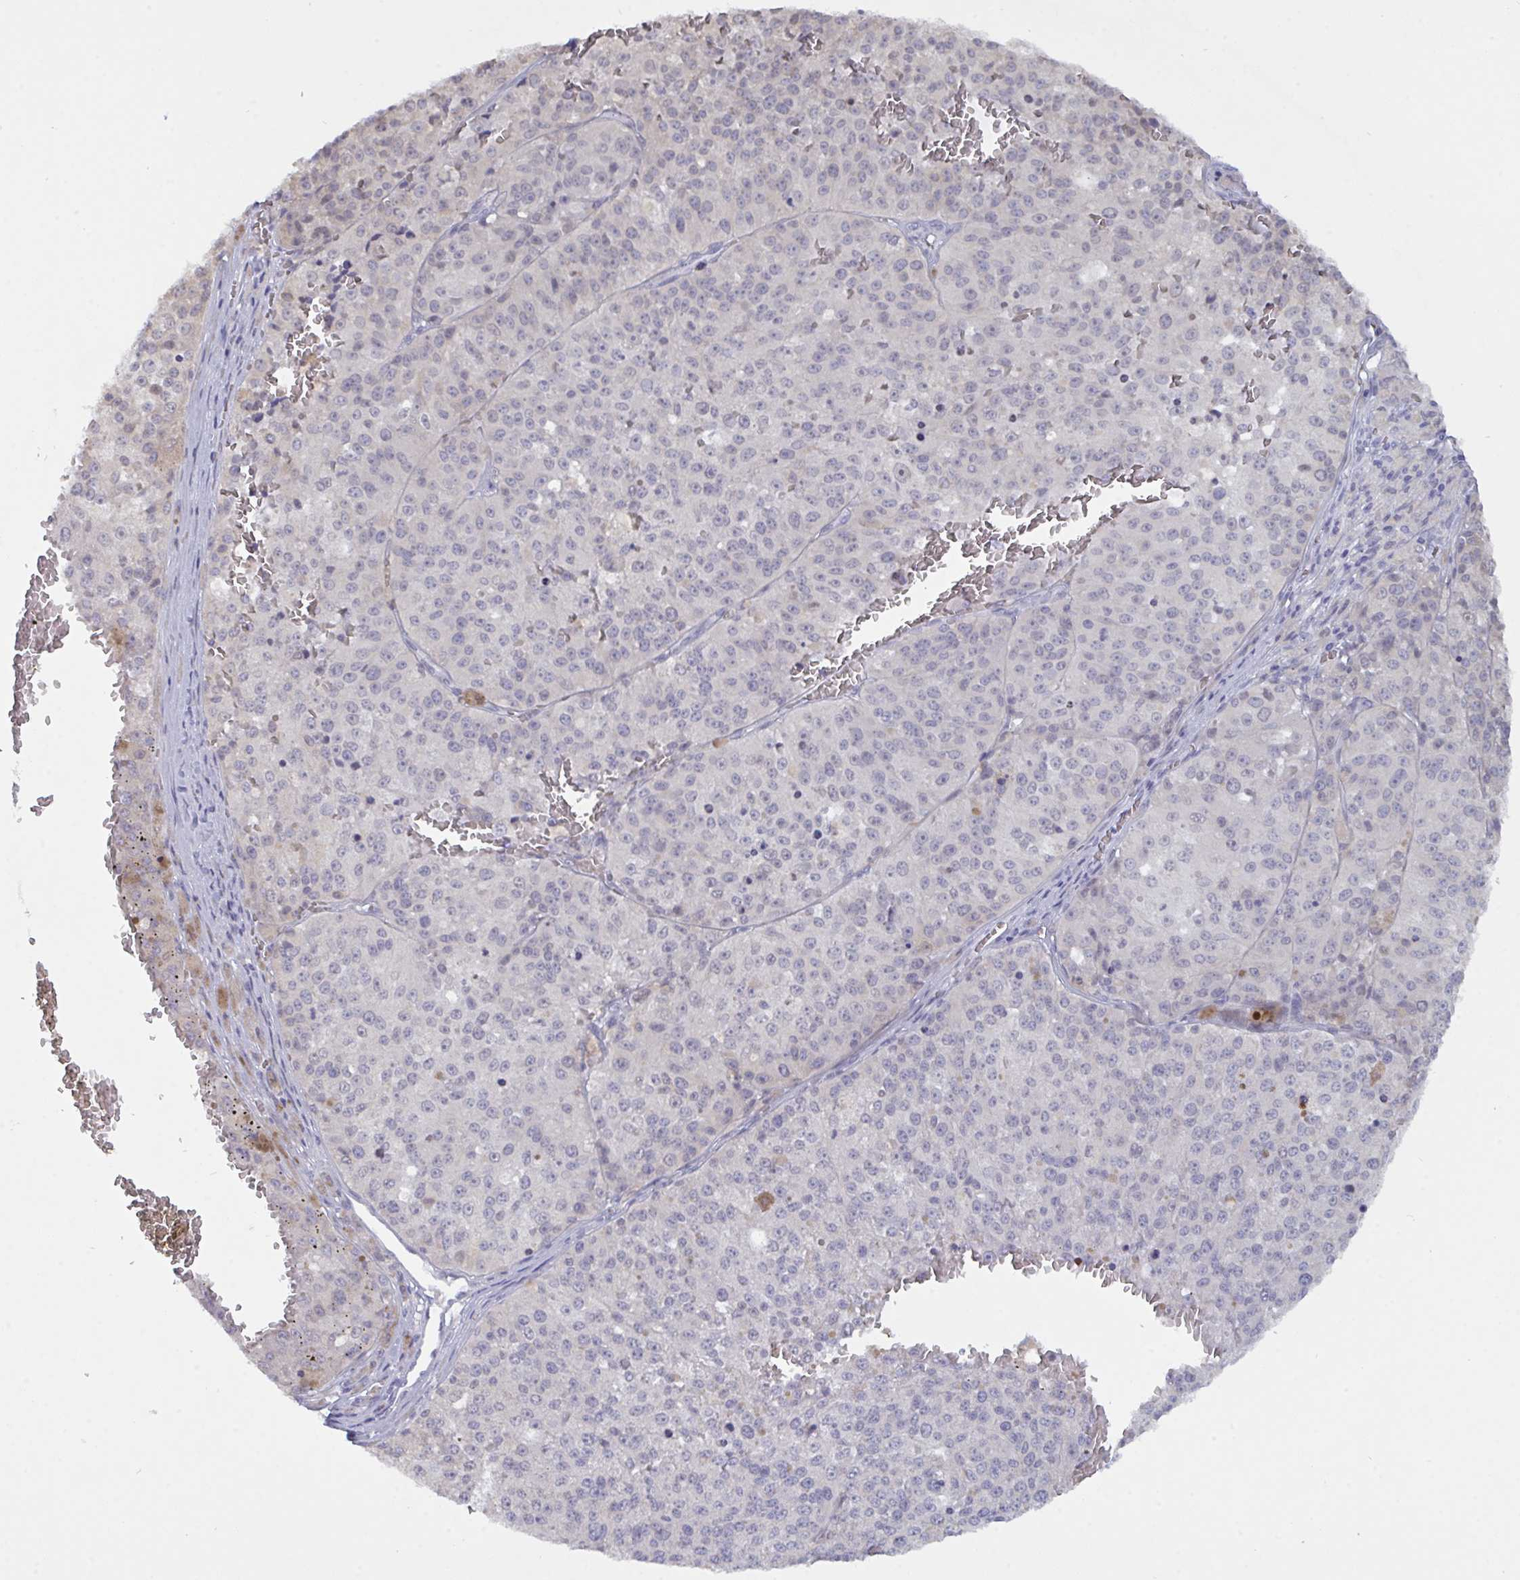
{"staining": {"intensity": "negative", "quantity": "none", "location": "none"}, "tissue": "melanoma", "cell_type": "Tumor cells", "image_type": "cancer", "snomed": [{"axis": "morphology", "description": "Malignant melanoma, Metastatic site"}, {"axis": "topography", "description": "Lymph node"}], "caption": "Tumor cells show no significant protein staining in malignant melanoma (metastatic site). Nuclei are stained in blue.", "gene": "SERPINB13", "patient": {"sex": "female", "age": 64}}